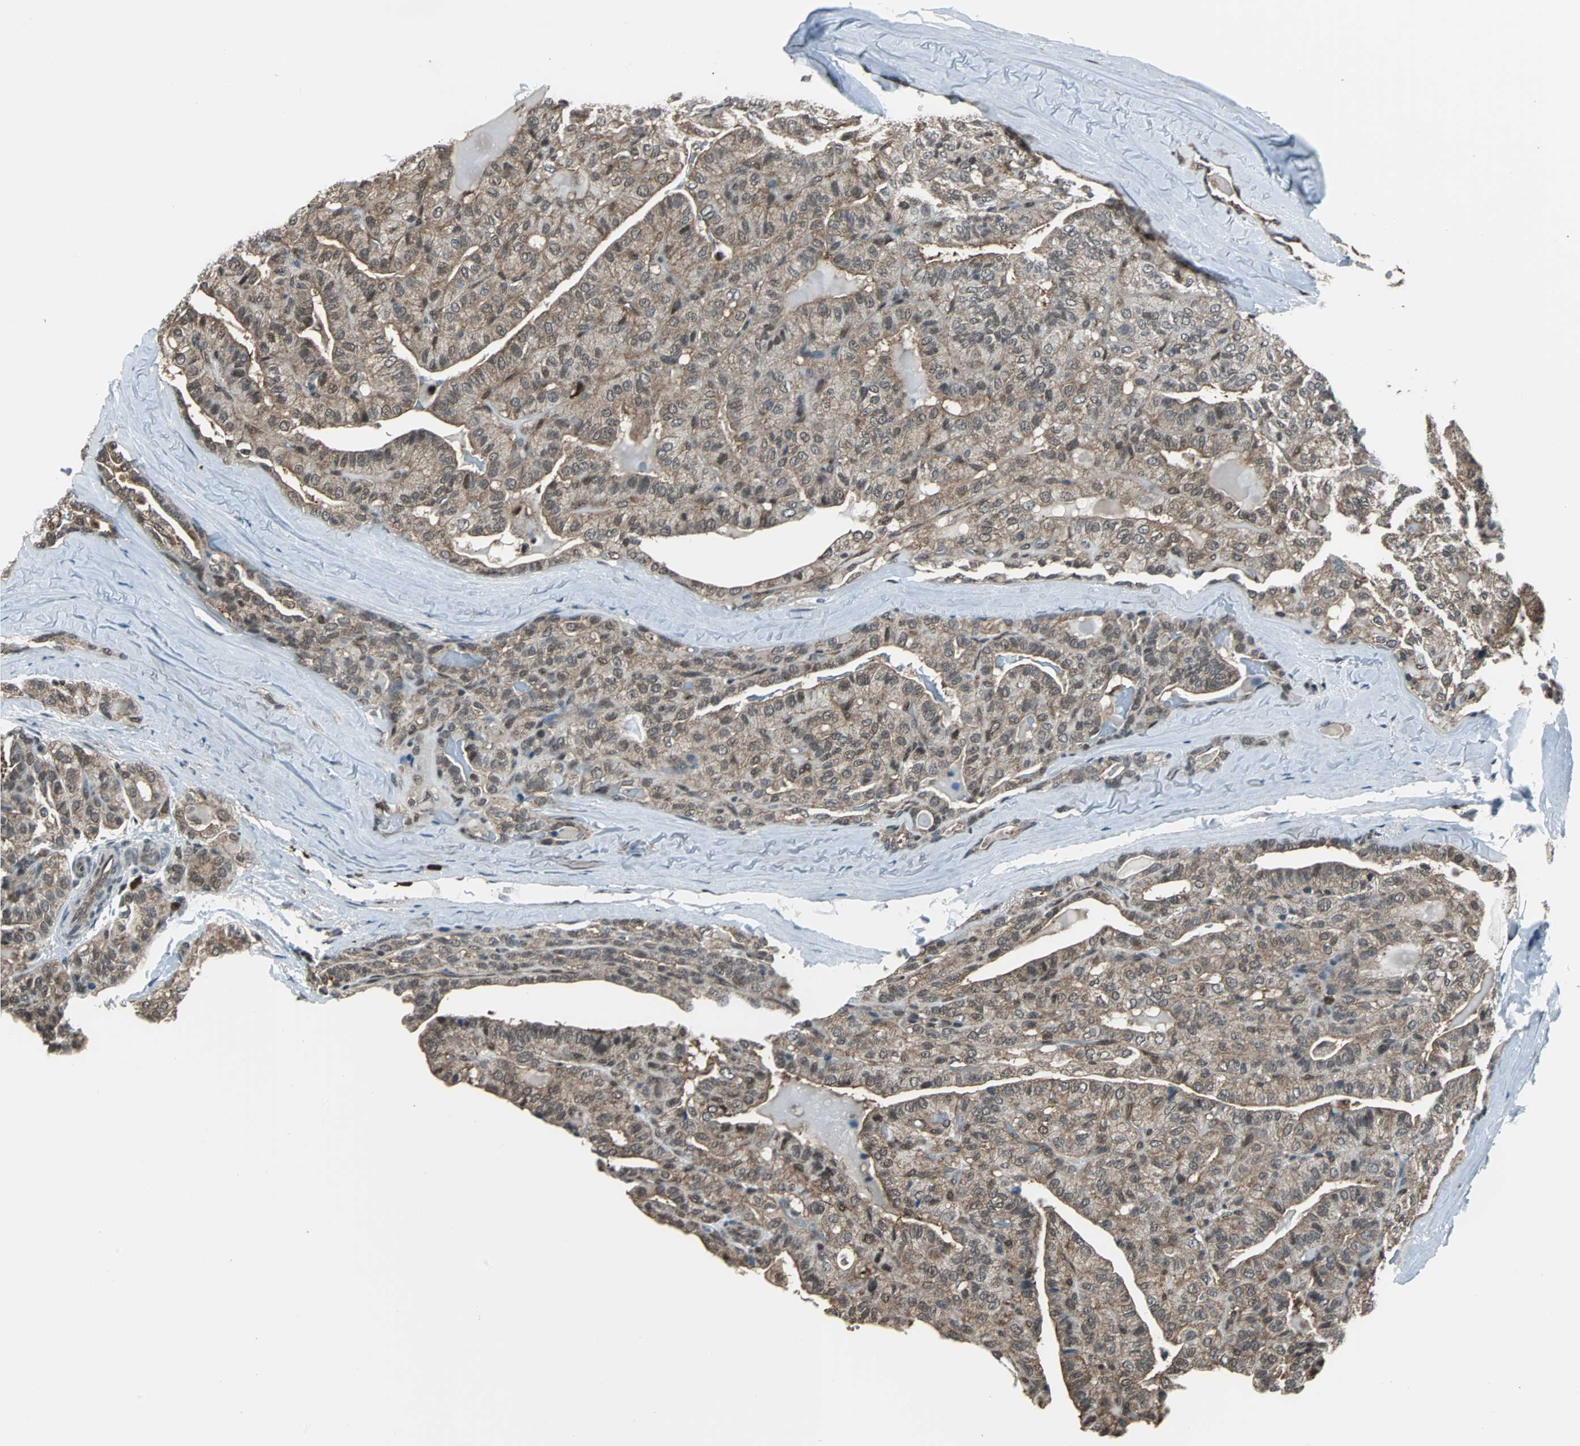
{"staining": {"intensity": "weak", "quantity": ">75%", "location": "cytoplasmic/membranous"}, "tissue": "thyroid cancer", "cell_type": "Tumor cells", "image_type": "cancer", "snomed": [{"axis": "morphology", "description": "Papillary adenocarcinoma, NOS"}, {"axis": "topography", "description": "Thyroid gland"}], "caption": "Human thyroid cancer stained with a protein marker displays weak staining in tumor cells.", "gene": "VCP", "patient": {"sex": "male", "age": 77}}